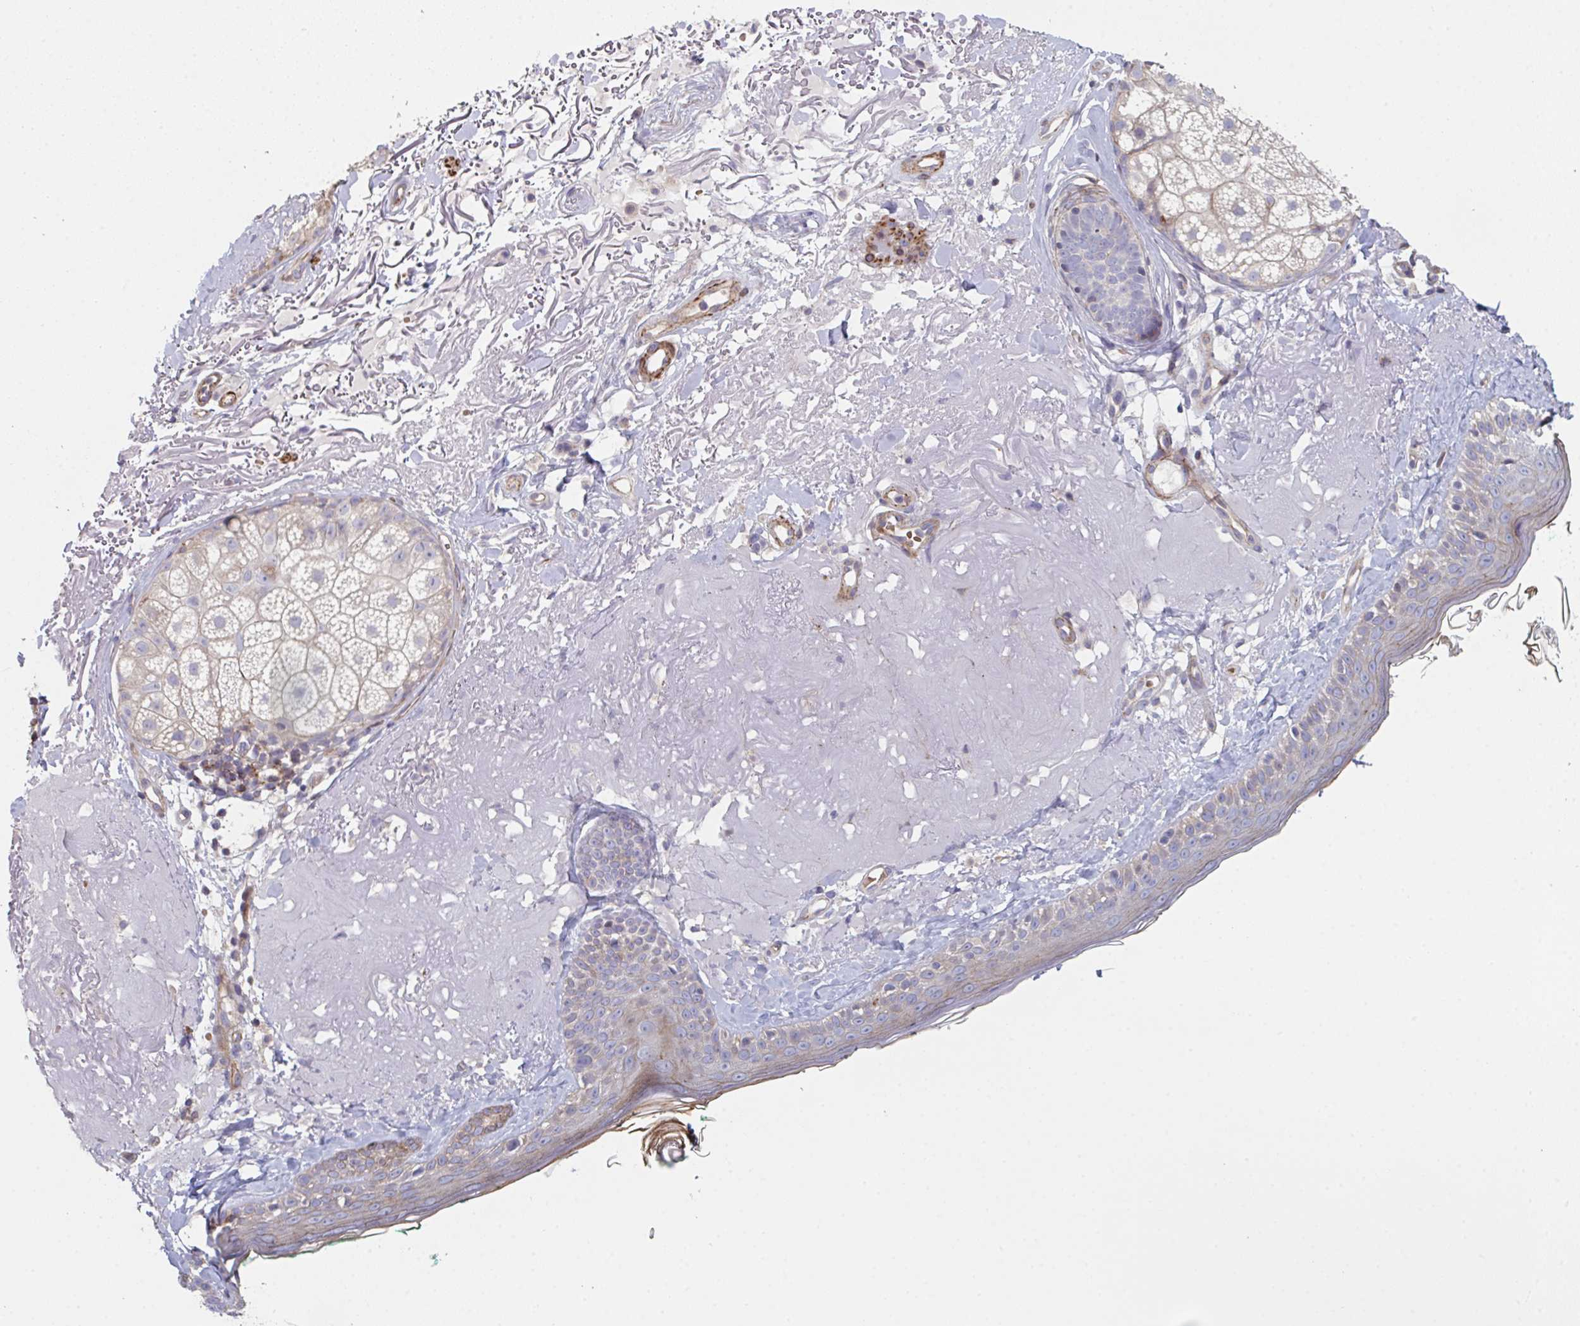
{"staining": {"intensity": "negative", "quantity": "none", "location": "none"}, "tissue": "skin", "cell_type": "Fibroblasts", "image_type": "normal", "snomed": [{"axis": "morphology", "description": "Normal tissue, NOS"}, {"axis": "topography", "description": "Skin"}], "caption": "Skin was stained to show a protein in brown. There is no significant staining in fibroblasts. The staining was performed using DAB (3,3'-diaminobenzidine) to visualize the protein expression in brown, while the nuclei were stained in blue with hematoxylin (Magnification: 20x).", "gene": "FZD2", "patient": {"sex": "male", "age": 73}}